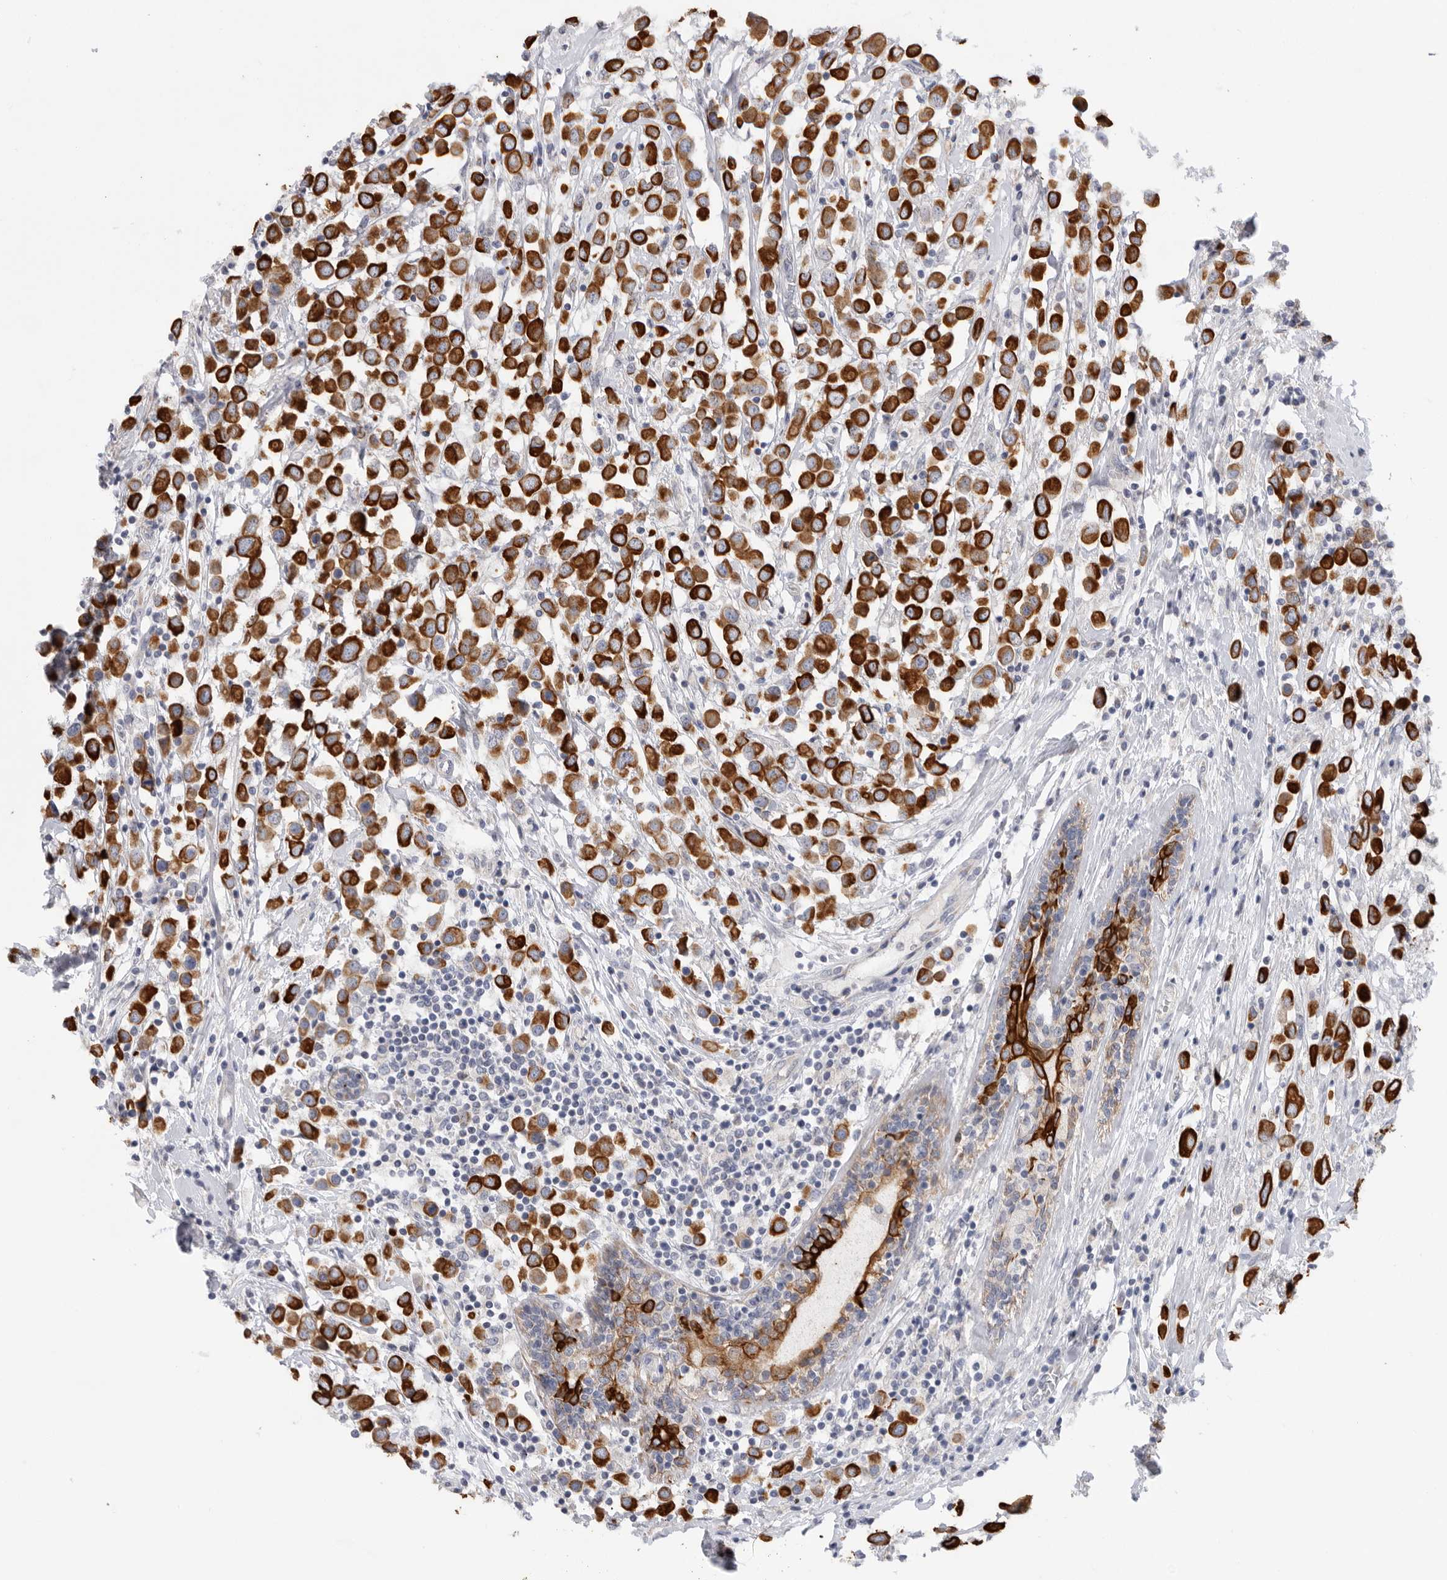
{"staining": {"intensity": "strong", "quantity": ">75%", "location": "cytoplasmic/membranous"}, "tissue": "breast cancer", "cell_type": "Tumor cells", "image_type": "cancer", "snomed": [{"axis": "morphology", "description": "Duct carcinoma"}, {"axis": "topography", "description": "Breast"}], "caption": "An image showing strong cytoplasmic/membranous expression in approximately >75% of tumor cells in breast invasive ductal carcinoma, as visualized by brown immunohistochemical staining.", "gene": "MTFR1L", "patient": {"sex": "female", "age": 61}}